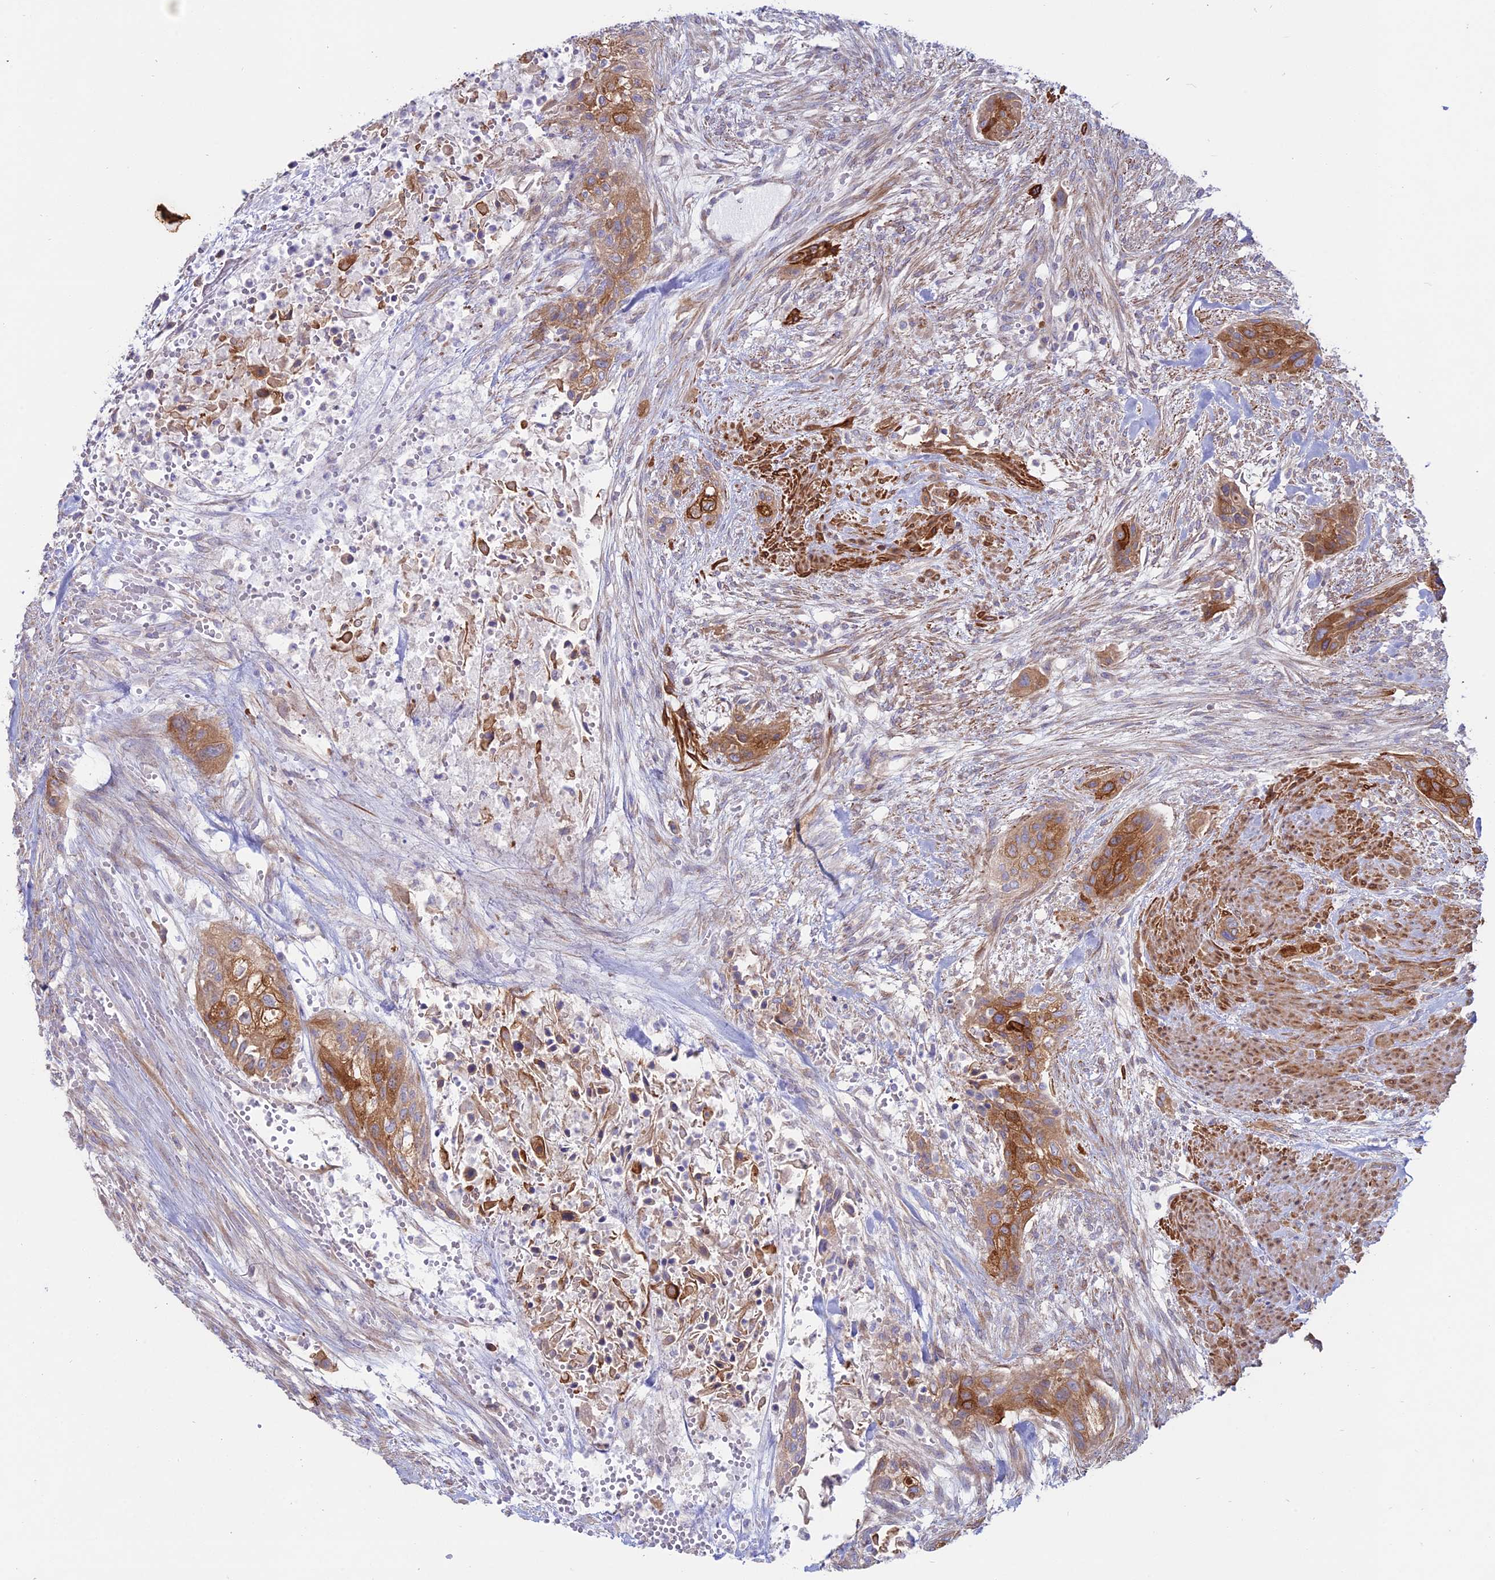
{"staining": {"intensity": "moderate", "quantity": ">75%", "location": "cytoplasmic/membranous"}, "tissue": "urothelial cancer", "cell_type": "Tumor cells", "image_type": "cancer", "snomed": [{"axis": "morphology", "description": "Urothelial carcinoma, High grade"}, {"axis": "topography", "description": "Urinary bladder"}], "caption": "This is an image of immunohistochemistry staining of urothelial cancer, which shows moderate staining in the cytoplasmic/membranous of tumor cells.", "gene": "MYO5B", "patient": {"sex": "male", "age": 35}}